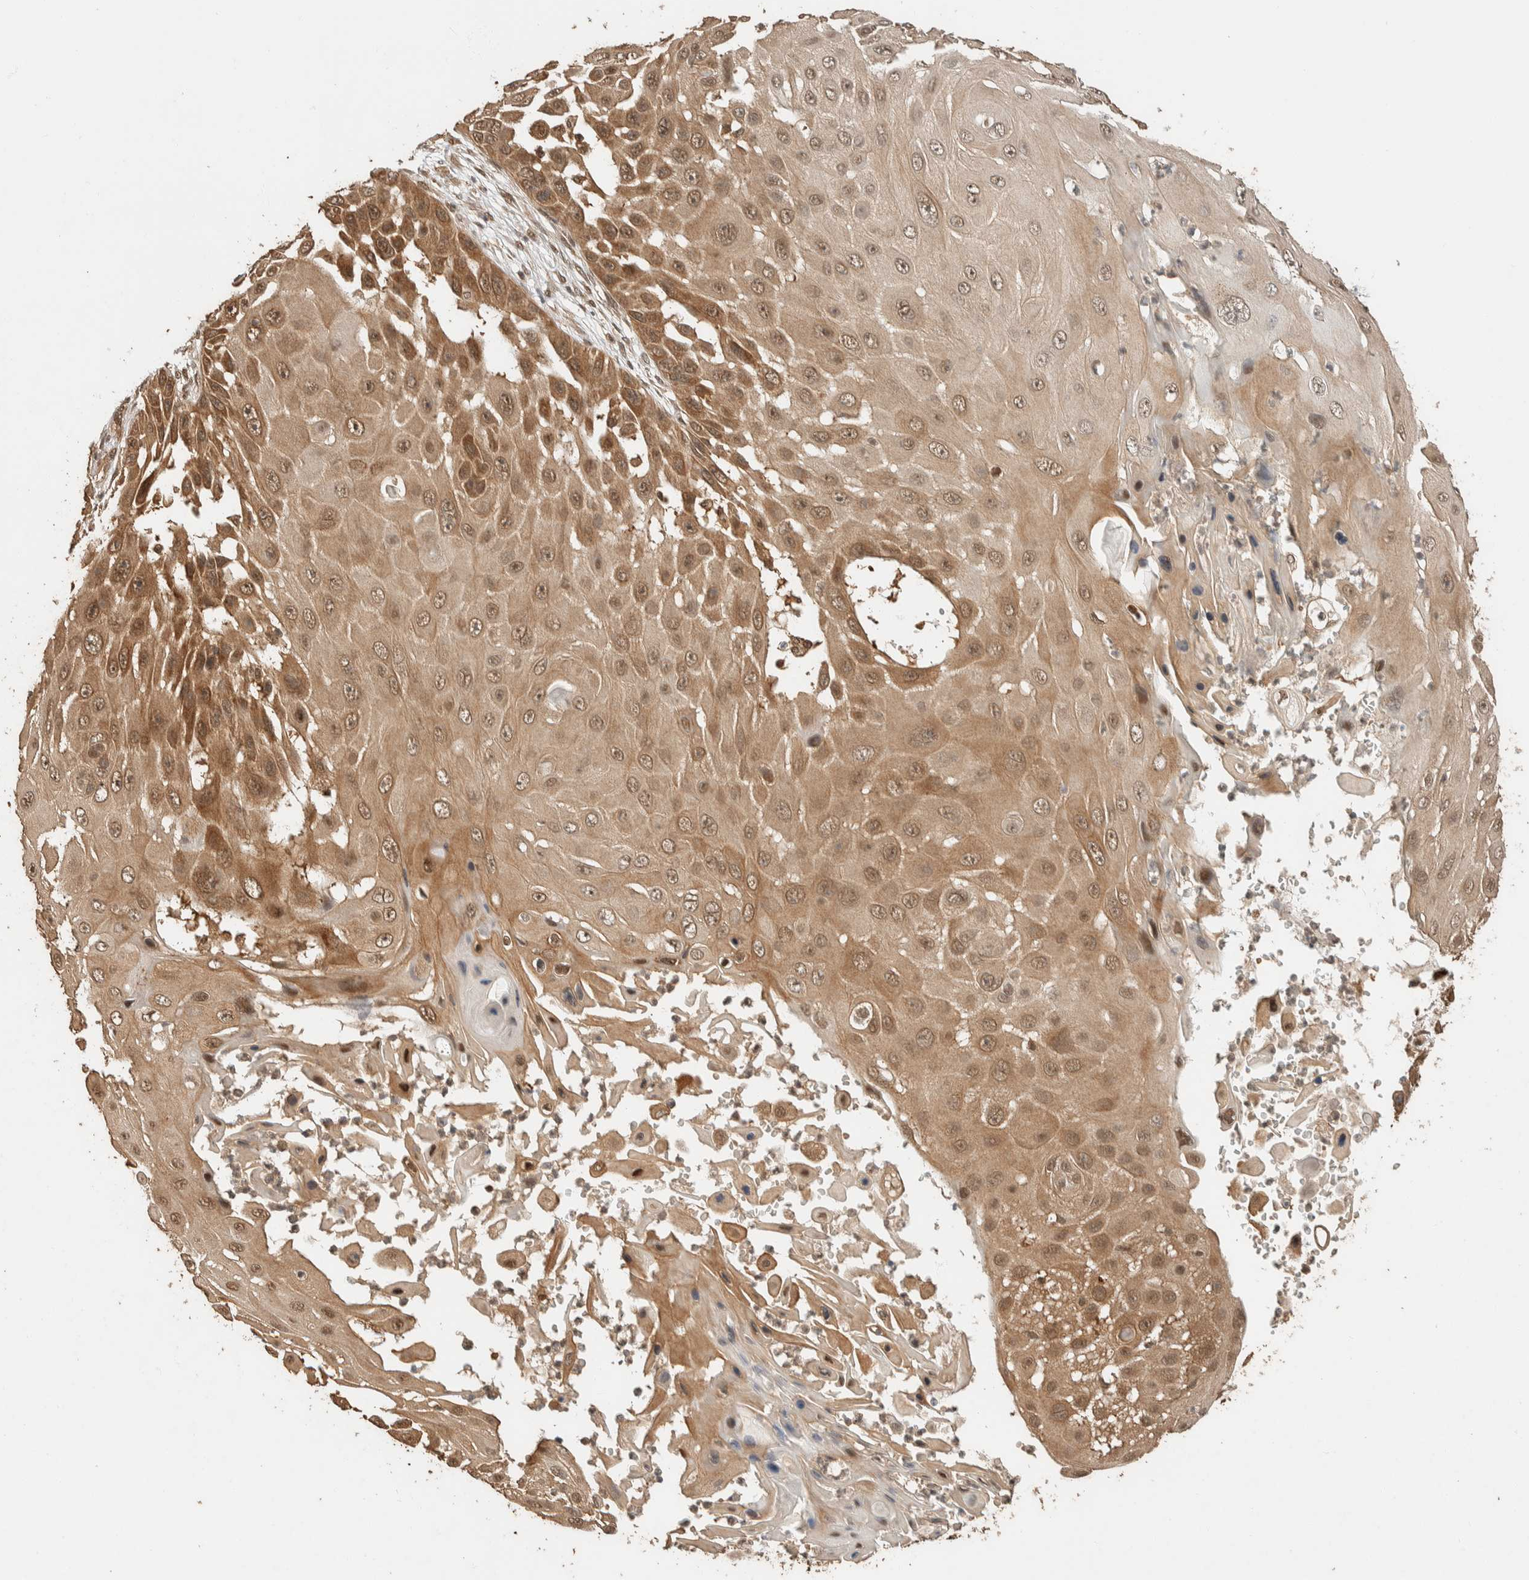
{"staining": {"intensity": "moderate", "quantity": ">75%", "location": "cytoplasmic/membranous,nuclear"}, "tissue": "skin cancer", "cell_type": "Tumor cells", "image_type": "cancer", "snomed": [{"axis": "morphology", "description": "Squamous cell carcinoma, NOS"}, {"axis": "topography", "description": "Skin"}], "caption": "An immunohistochemistry (IHC) photomicrograph of neoplastic tissue is shown. Protein staining in brown labels moderate cytoplasmic/membranous and nuclear positivity in squamous cell carcinoma (skin) within tumor cells.", "gene": "ZBTB2", "patient": {"sex": "female", "age": 44}}